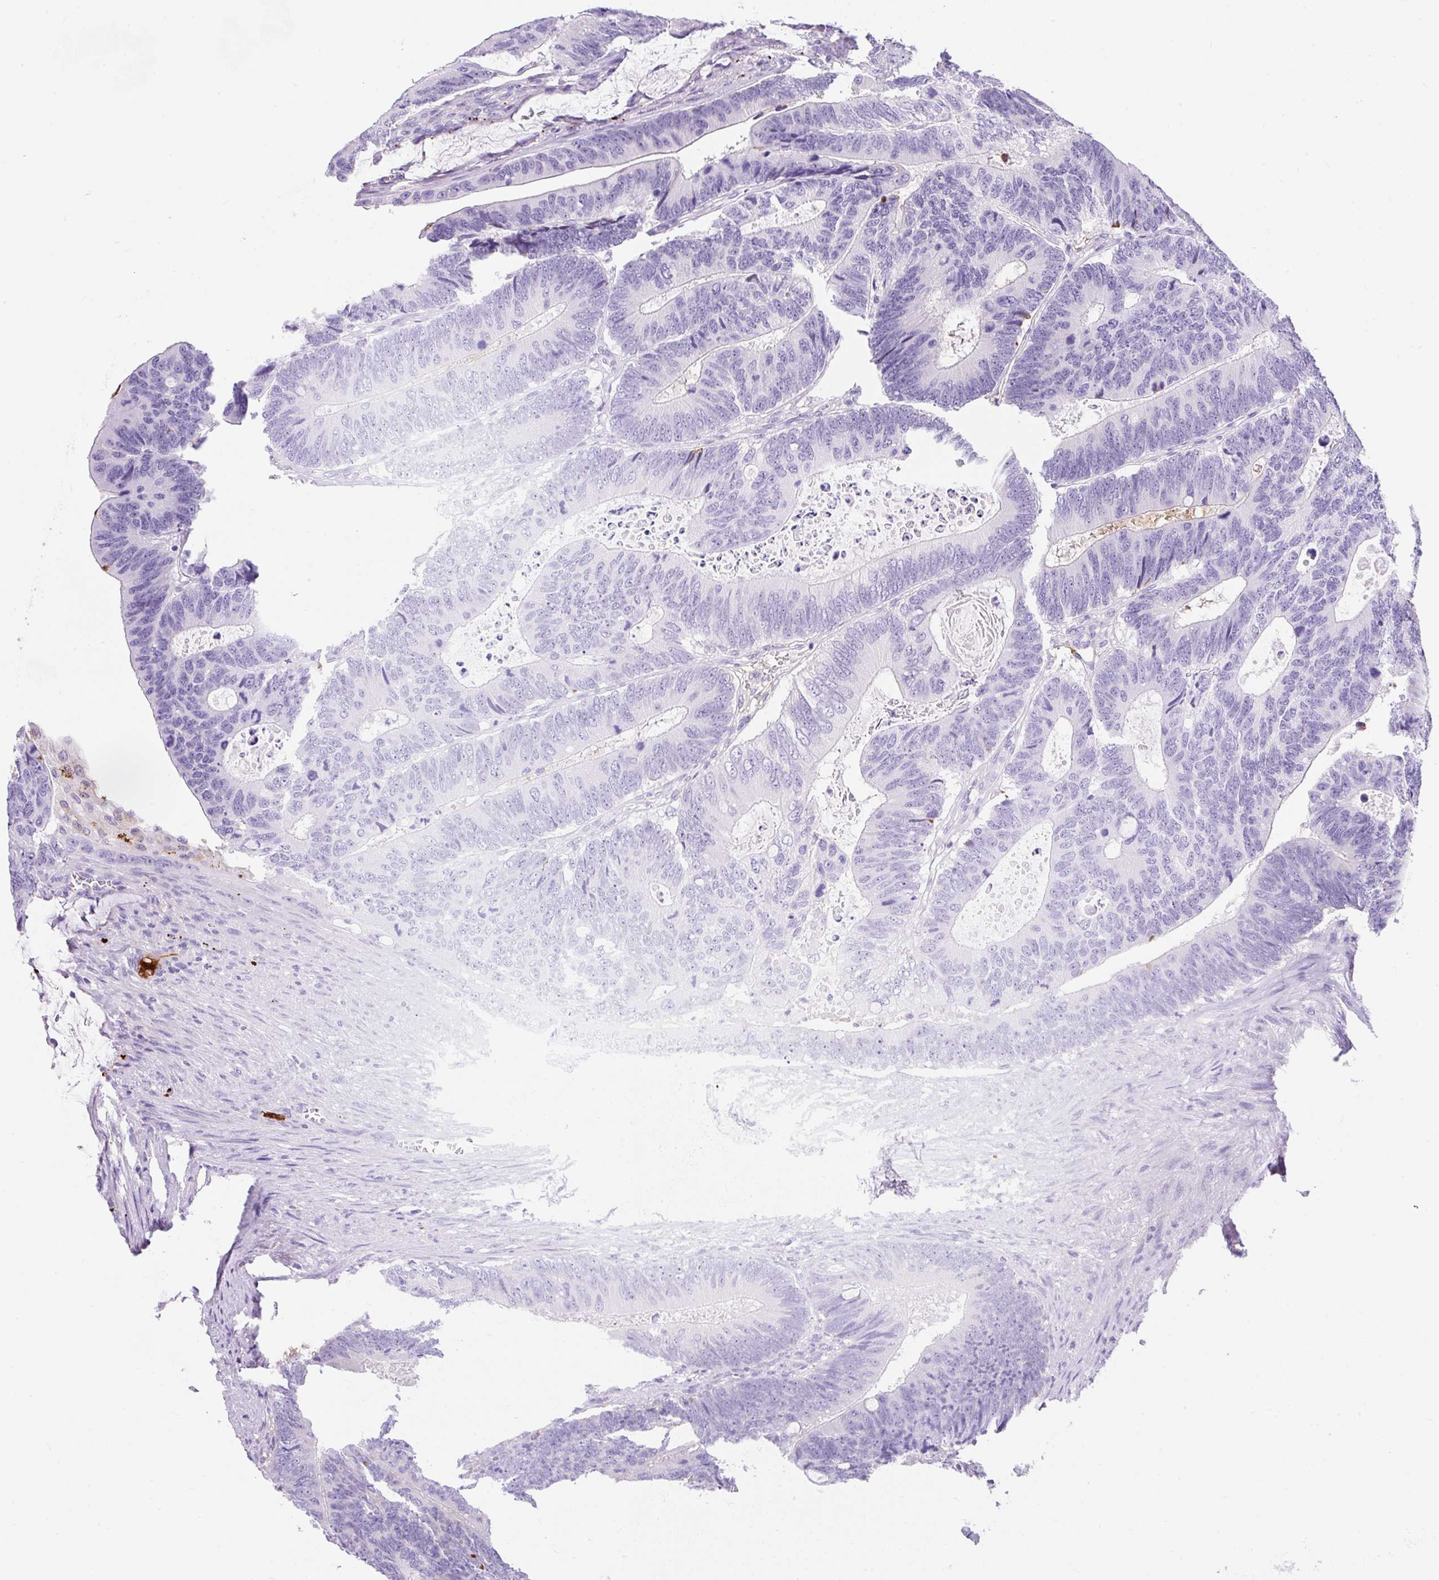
{"staining": {"intensity": "negative", "quantity": "none", "location": "none"}, "tissue": "colorectal cancer", "cell_type": "Tumor cells", "image_type": "cancer", "snomed": [{"axis": "morphology", "description": "Adenocarcinoma, NOS"}, {"axis": "topography", "description": "Colon"}], "caption": "This is an immunohistochemistry histopathology image of colorectal adenocarcinoma. There is no positivity in tumor cells.", "gene": "APOC4-APOC2", "patient": {"sex": "male", "age": 62}}